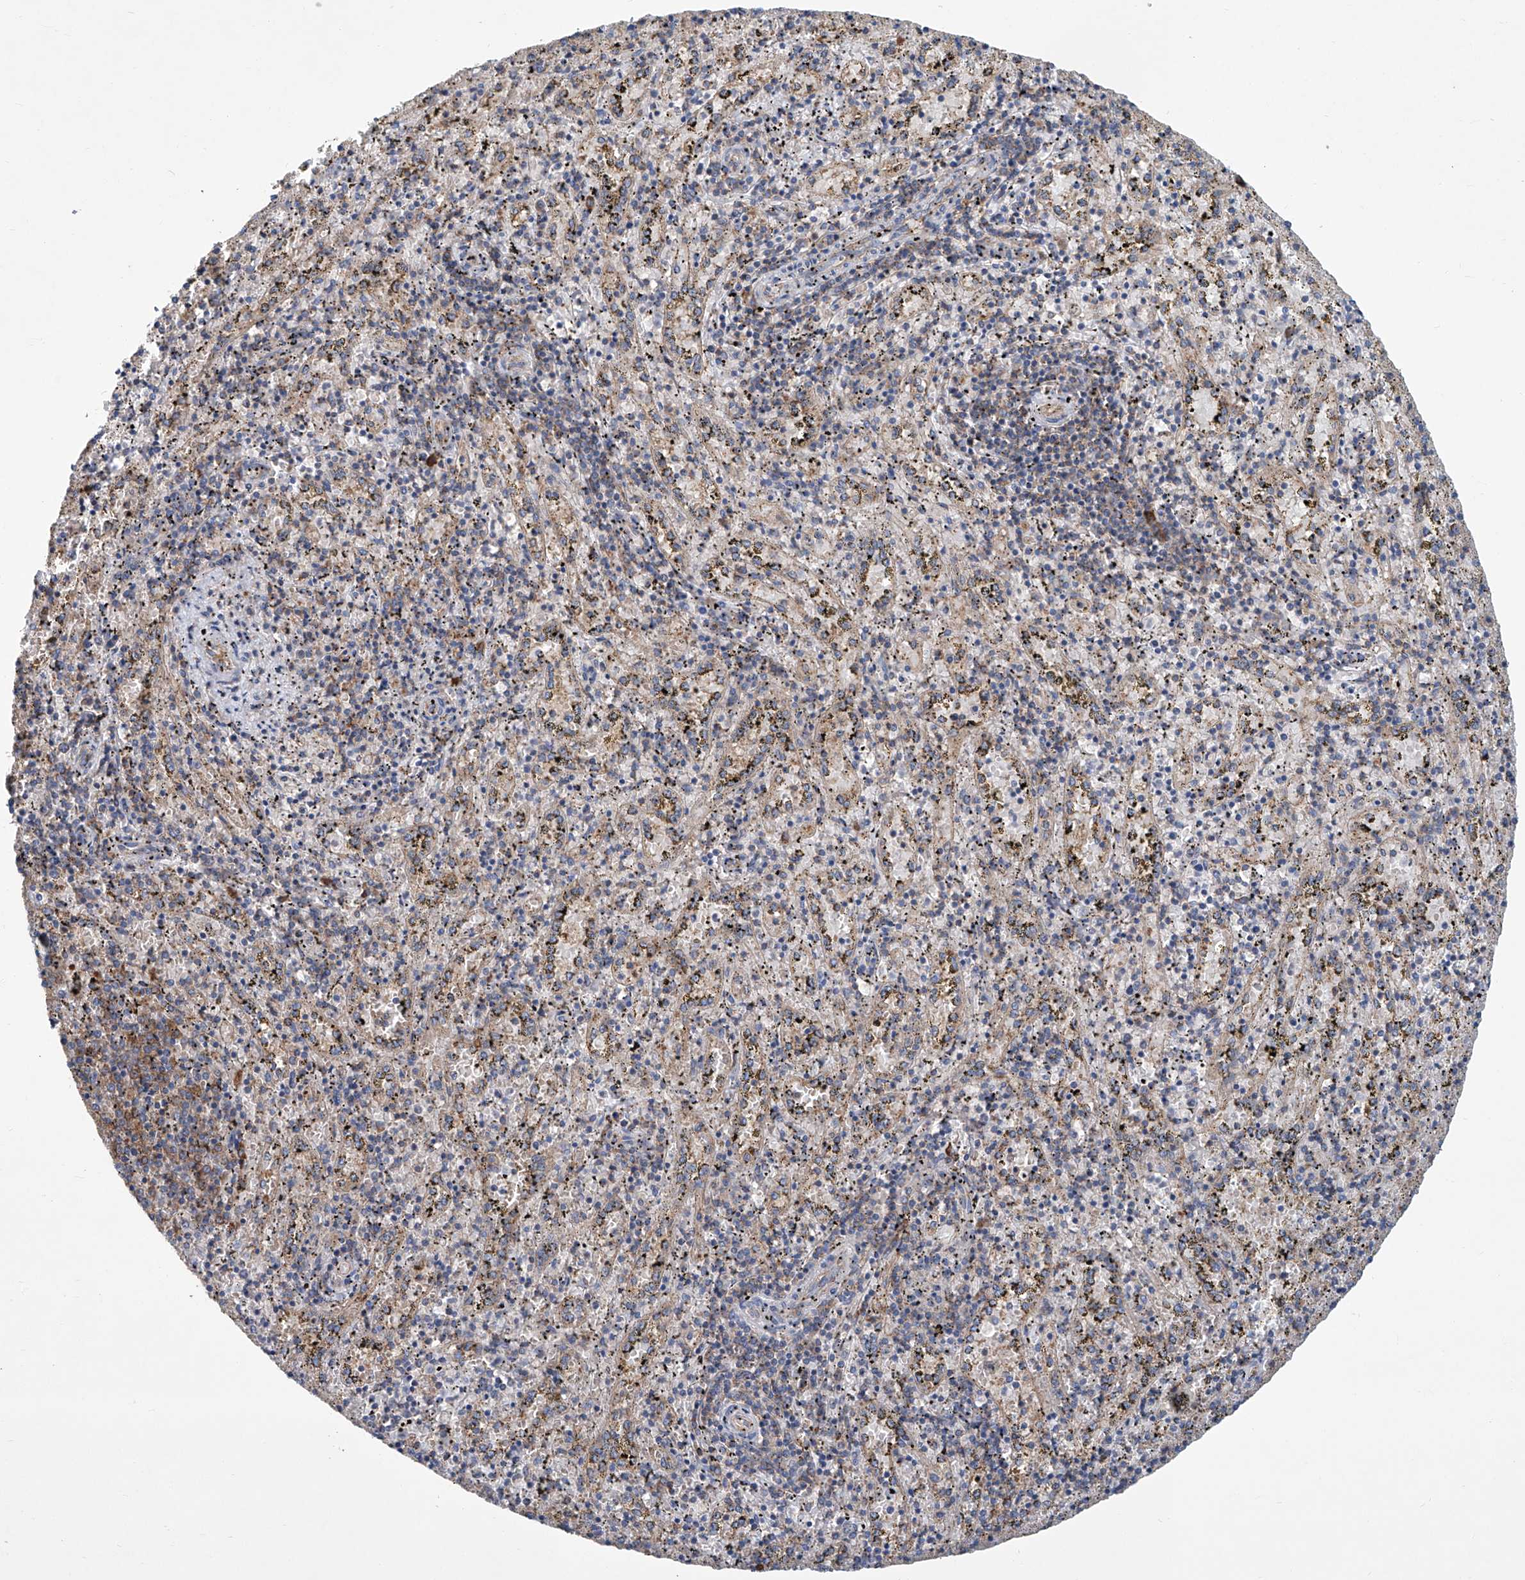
{"staining": {"intensity": "moderate", "quantity": "<25%", "location": "cytoplasmic/membranous"}, "tissue": "spleen", "cell_type": "Cells in red pulp", "image_type": "normal", "snomed": [{"axis": "morphology", "description": "Normal tissue, NOS"}, {"axis": "topography", "description": "Spleen"}], "caption": "Brown immunohistochemical staining in benign human spleen demonstrates moderate cytoplasmic/membranous positivity in about <25% of cells in red pulp.", "gene": "SENP2", "patient": {"sex": "male", "age": 11}}